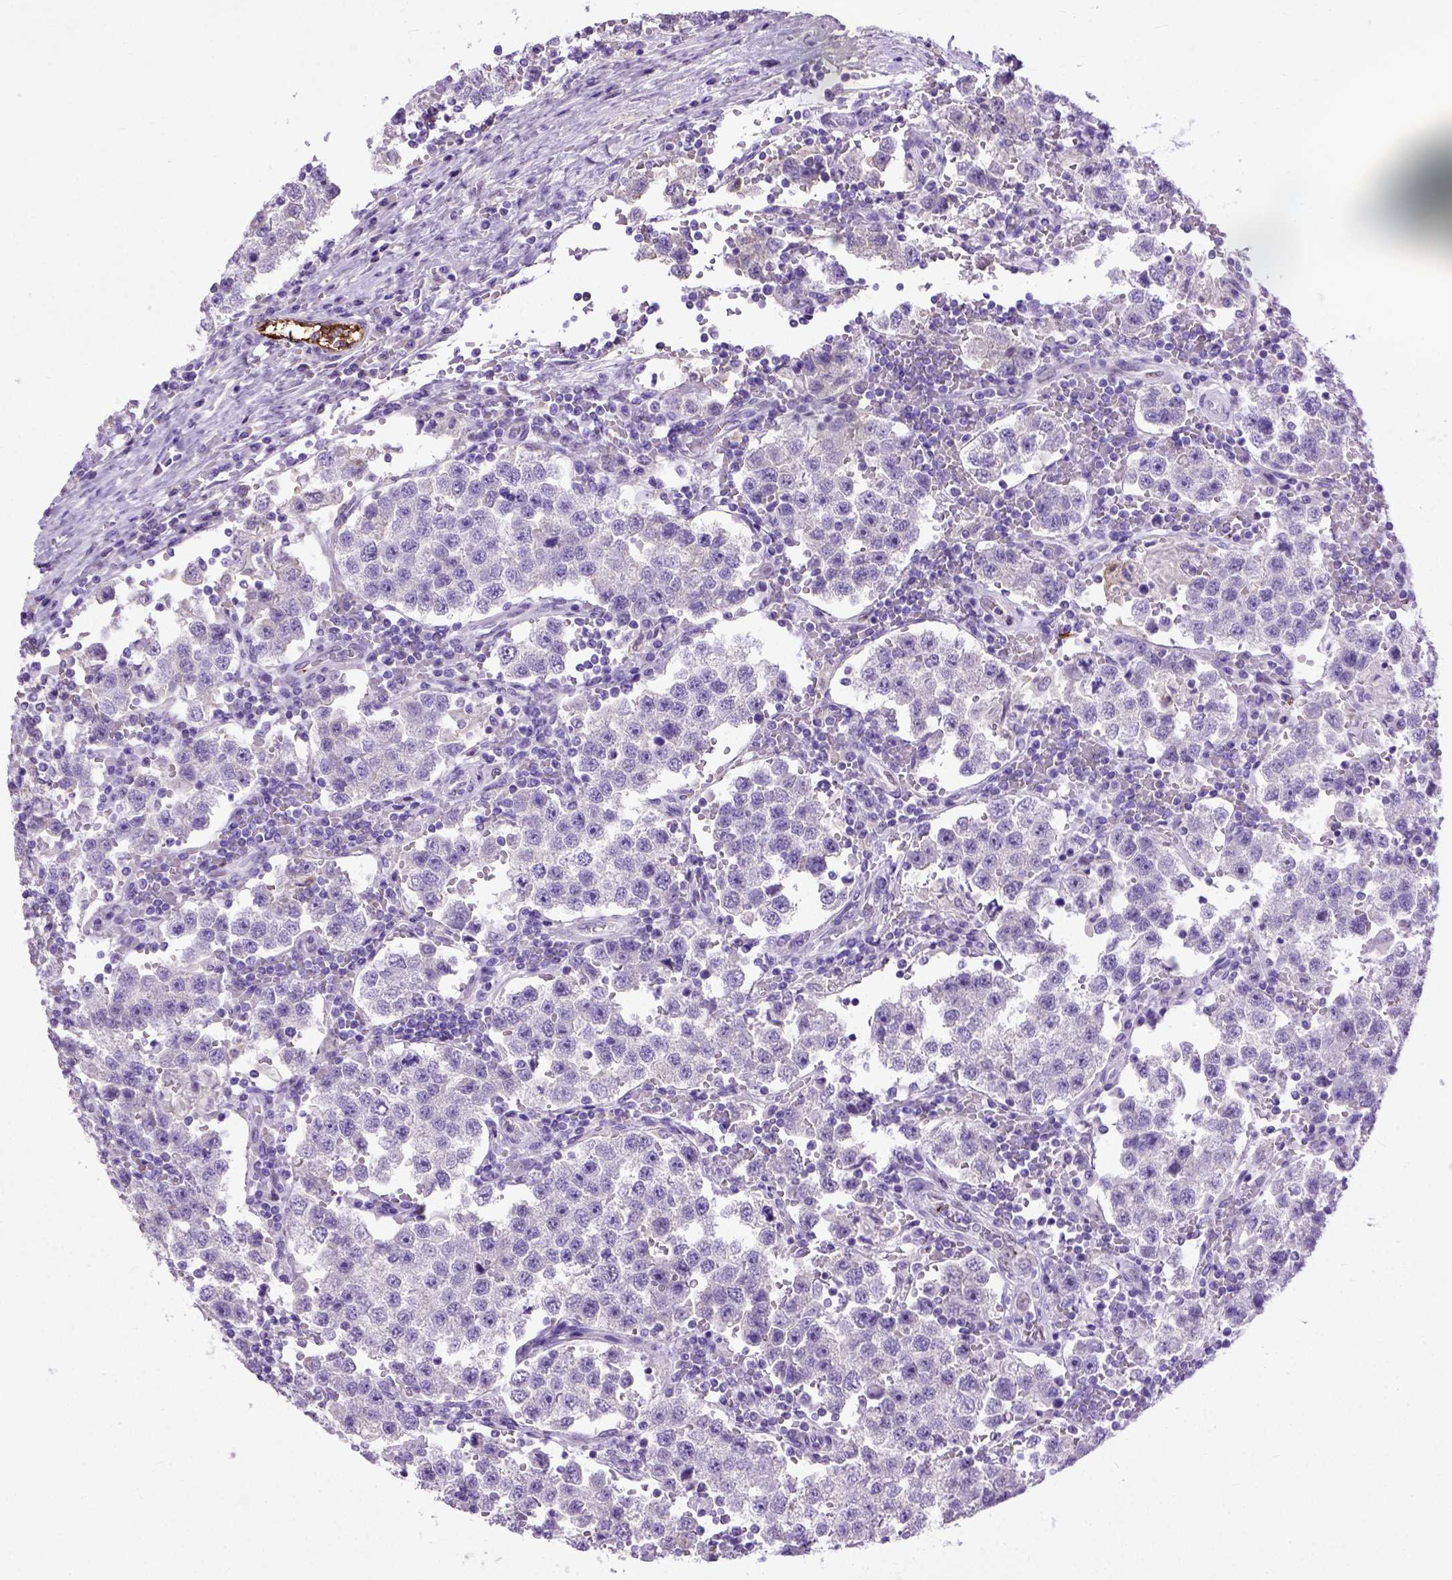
{"staining": {"intensity": "negative", "quantity": "none", "location": "none"}, "tissue": "testis cancer", "cell_type": "Tumor cells", "image_type": "cancer", "snomed": [{"axis": "morphology", "description": "Seminoma, NOS"}, {"axis": "topography", "description": "Testis"}], "caption": "High magnification brightfield microscopy of testis cancer (seminoma) stained with DAB (brown) and counterstained with hematoxylin (blue): tumor cells show no significant positivity.", "gene": "ADAMTS8", "patient": {"sex": "male", "age": 37}}